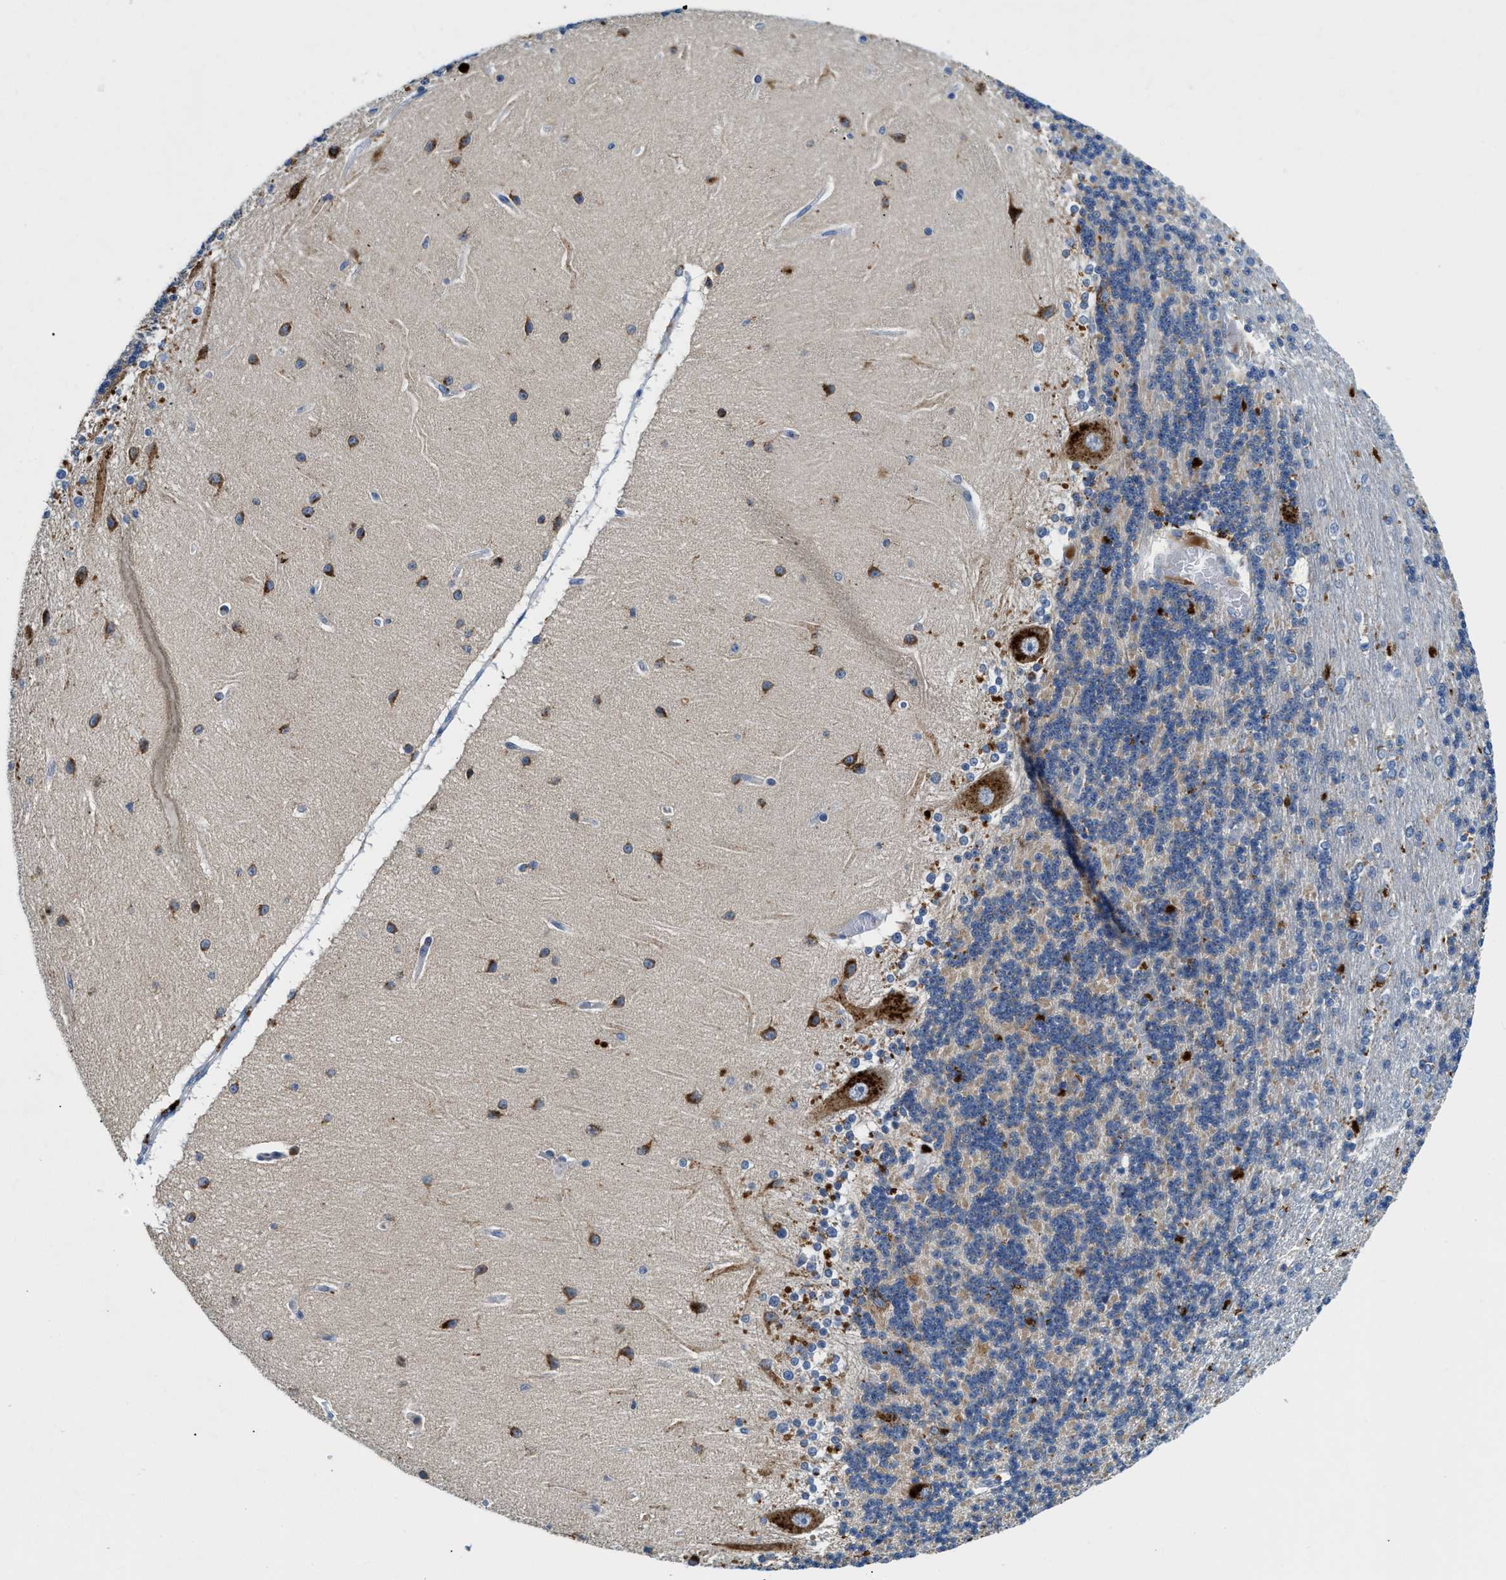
{"staining": {"intensity": "weak", "quantity": "25%-75%", "location": "cytoplasmic/membranous"}, "tissue": "cerebellum", "cell_type": "Cells in granular layer", "image_type": "normal", "snomed": [{"axis": "morphology", "description": "Normal tissue, NOS"}, {"axis": "topography", "description": "Cerebellum"}], "caption": "Immunohistochemistry micrograph of benign human cerebellum stained for a protein (brown), which shows low levels of weak cytoplasmic/membranous staining in approximately 25%-75% of cells in granular layer.", "gene": "TSPAN3", "patient": {"sex": "female", "age": 54}}